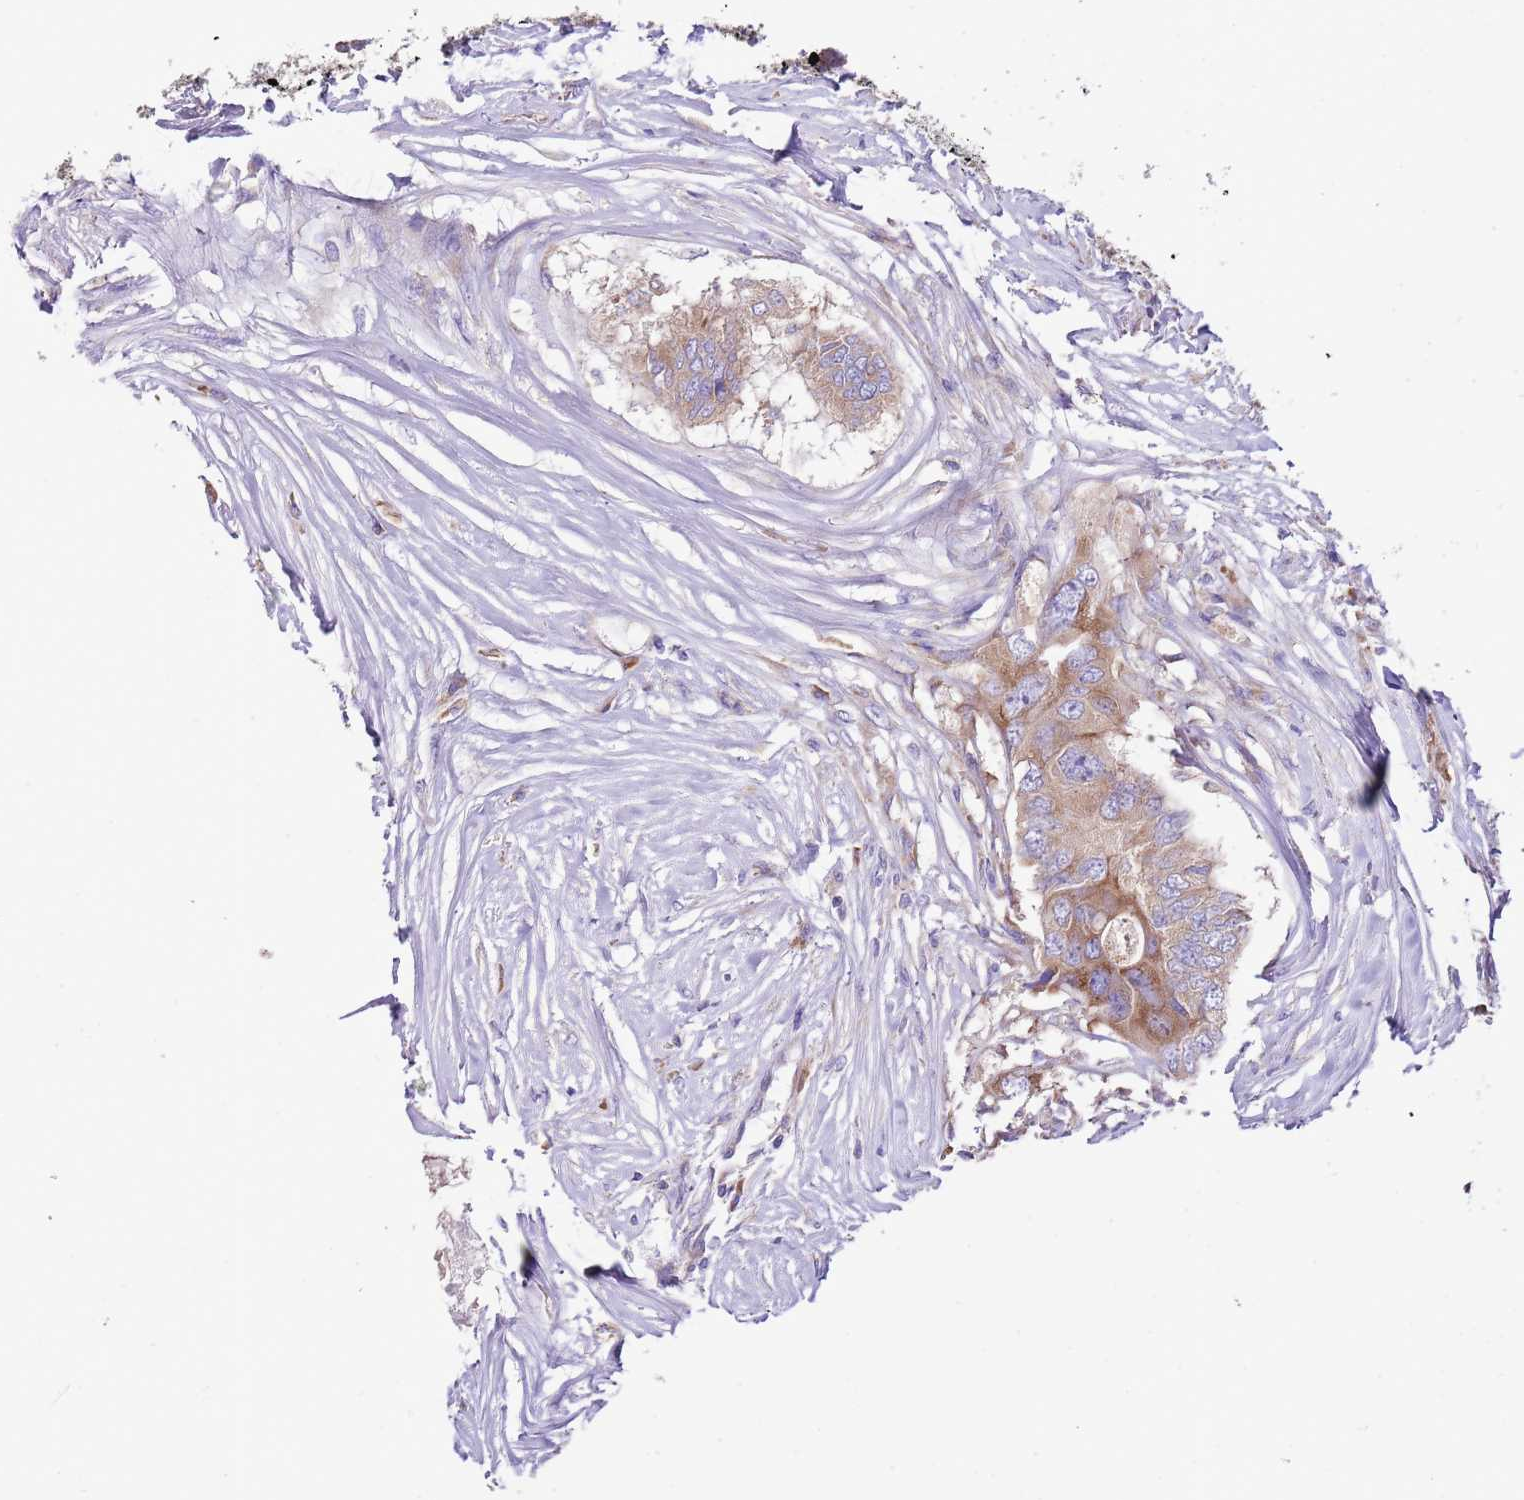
{"staining": {"intensity": "moderate", "quantity": ">75%", "location": "cytoplasmic/membranous"}, "tissue": "colorectal cancer", "cell_type": "Tumor cells", "image_type": "cancer", "snomed": [{"axis": "morphology", "description": "Adenocarcinoma, NOS"}, {"axis": "topography", "description": "Colon"}], "caption": "A brown stain highlights moderate cytoplasmic/membranous staining of a protein in human colorectal adenocarcinoma tumor cells. Nuclei are stained in blue.", "gene": "RPS10", "patient": {"sex": "male", "age": 71}}